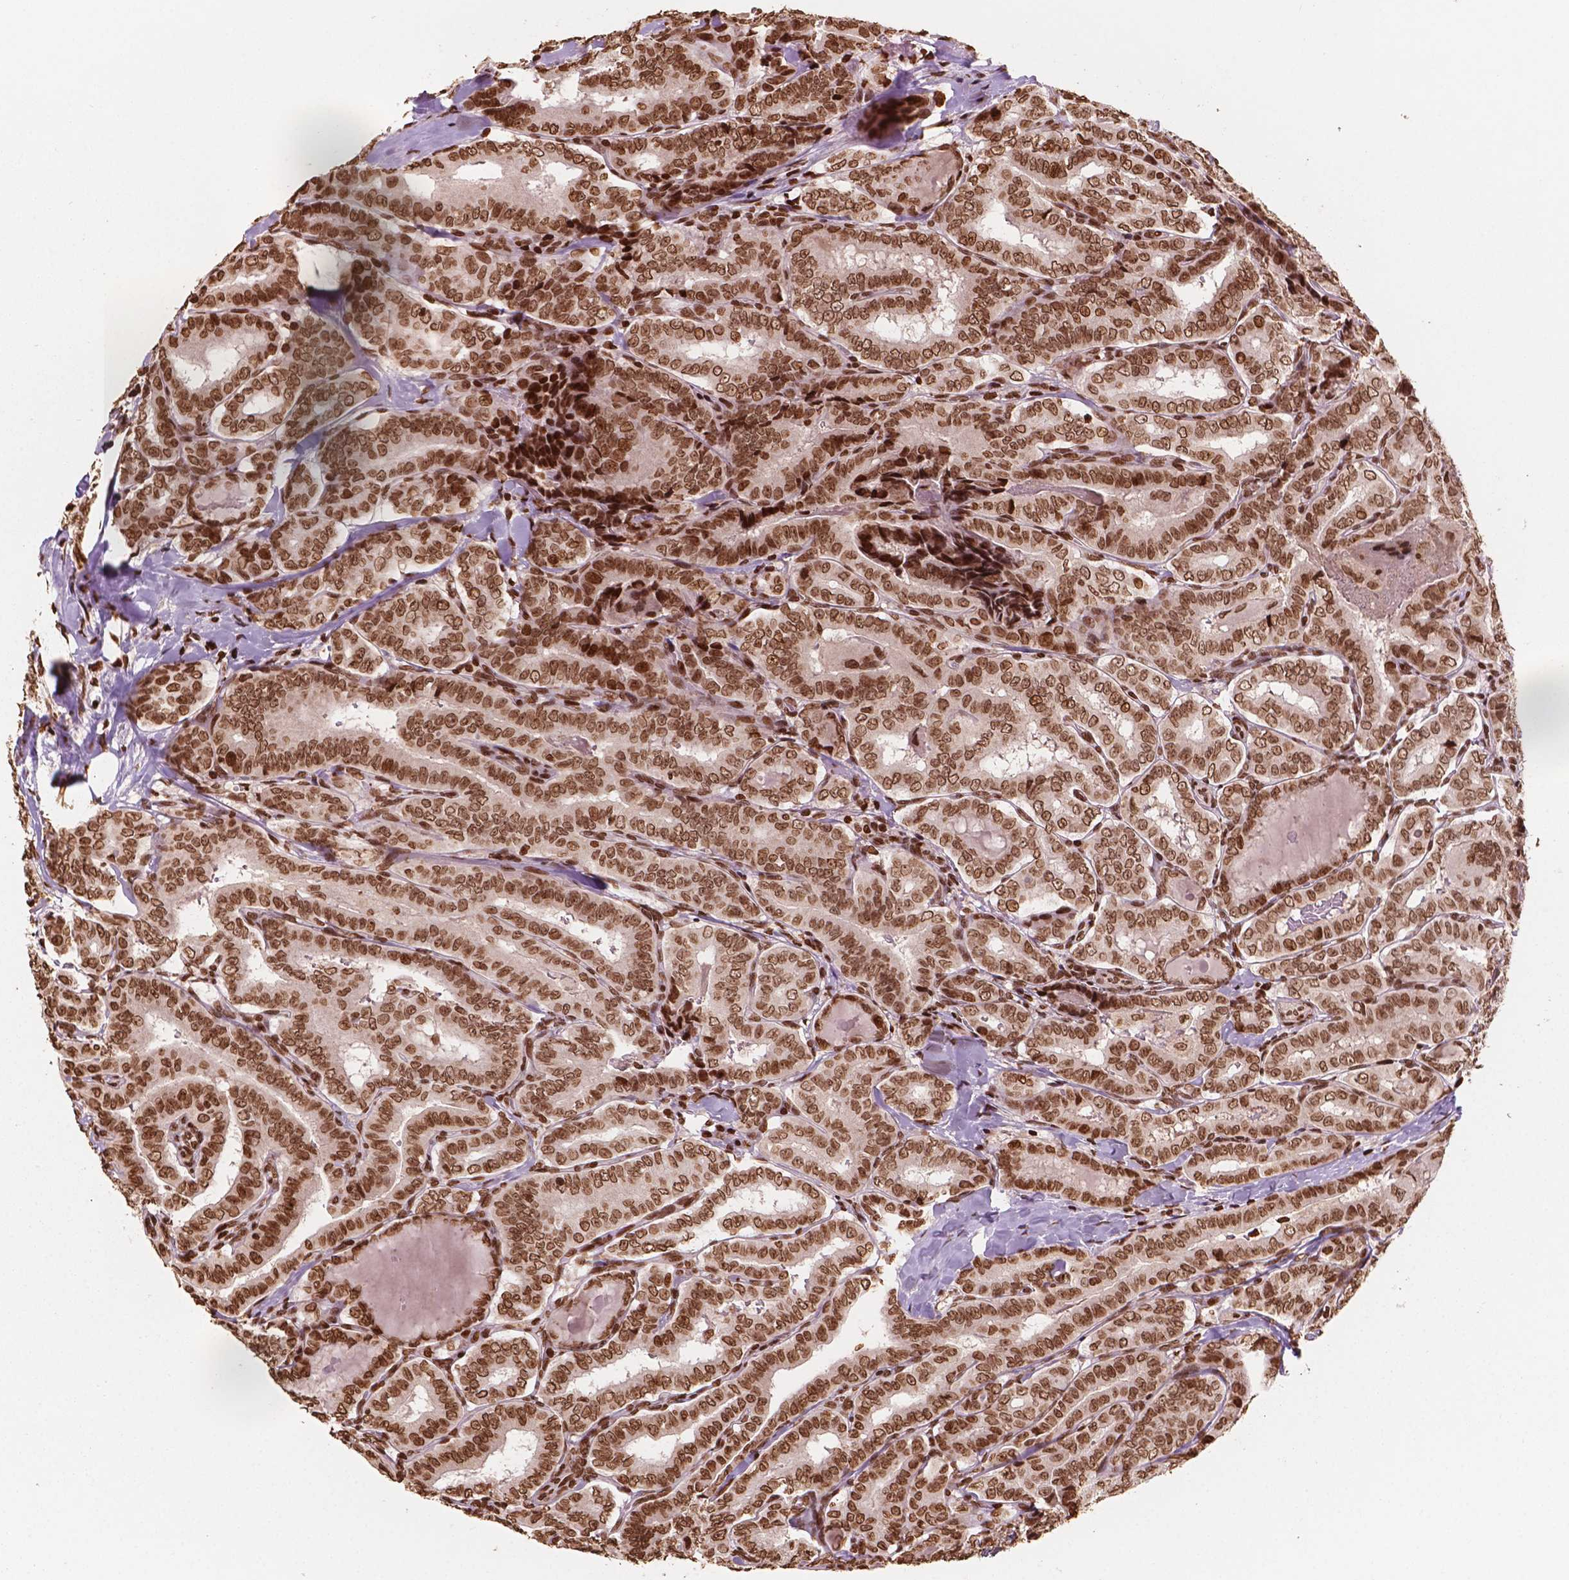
{"staining": {"intensity": "strong", "quantity": ">75%", "location": "cytoplasmic/membranous,nuclear"}, "tissue": "thyroid cancer", "cell_type": "Tumor cells", "image_type": "cancer", "snomed": [{"axis": "morphology", "description": "Papillary adenocarcinoma, NOS"}, {"axis": "morphology", "description": "Papillary adenoma metastatic"}, {"axis": "topography", "description": "Thyroid gland"}], "caption": "Protein staining displays strong cytoplasmic/membranous and nuclear positivity in about >75% of tumor cells in thyroid cancer (papillary adenoma metastatic).", "gene": "H3C7", "patient": {"sex": "female", "age": 50}}